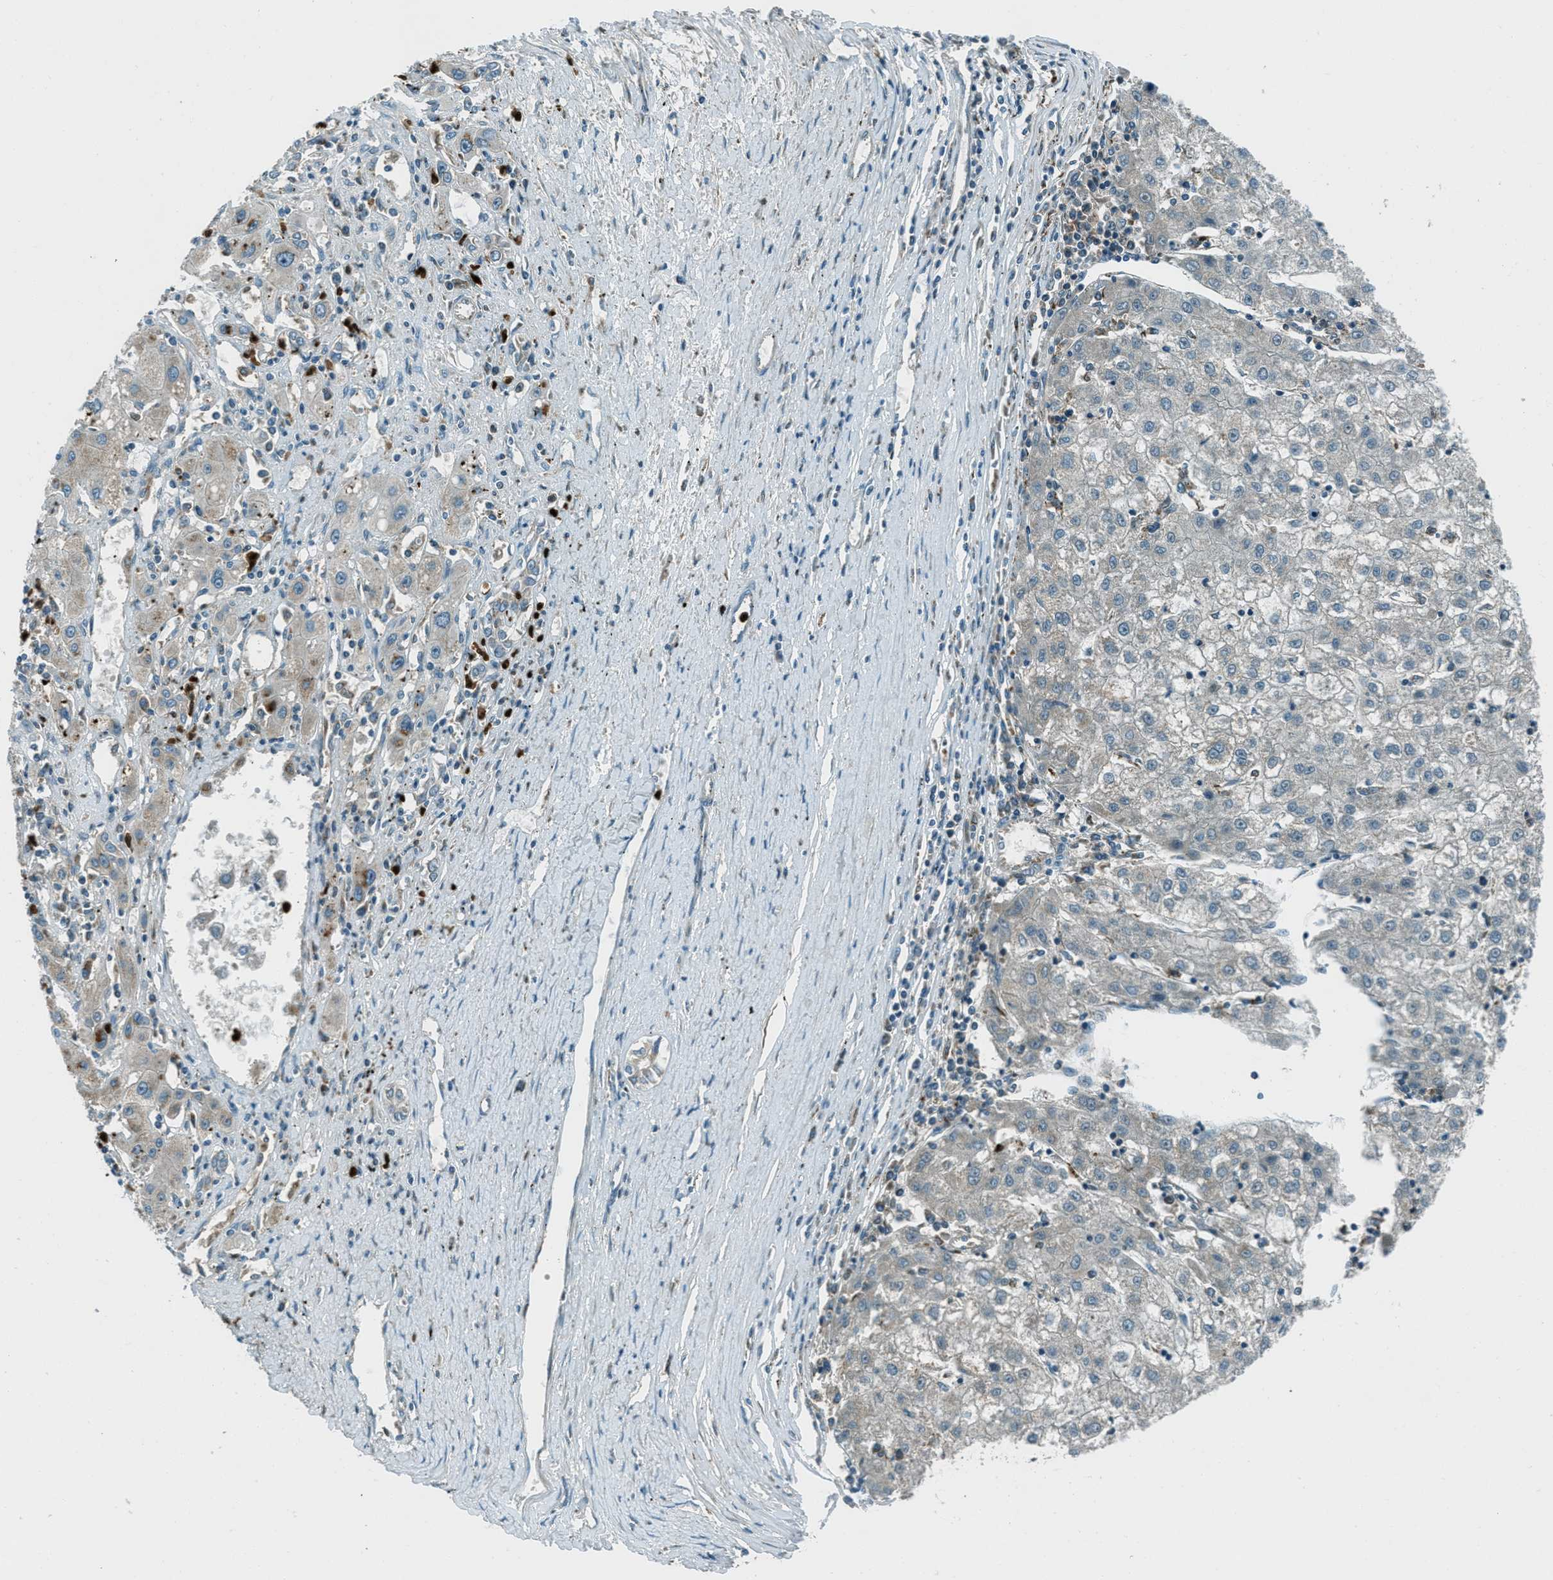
{"staining": {"intensity": "negative", "quantity": "none", "location": "none"}, "tissue": "liver cancer", "cell_type": "Tumor cells", "image_type": "cancer", "snomed": [{"axis": "morphology", "description": "Carcinoma, Hepatocellular, NOS"}, {"axis": "topography", "description": "Liver"}], "caption": "Immunohistochemical staining of liver cancer shows no significant expression in tumor cells. (DAB (3,3'-diaminobenzidine) IHC with hematoxylin counter stain).", "gene": "FAR1", "patient": {"sex": "male", "age": 72}}